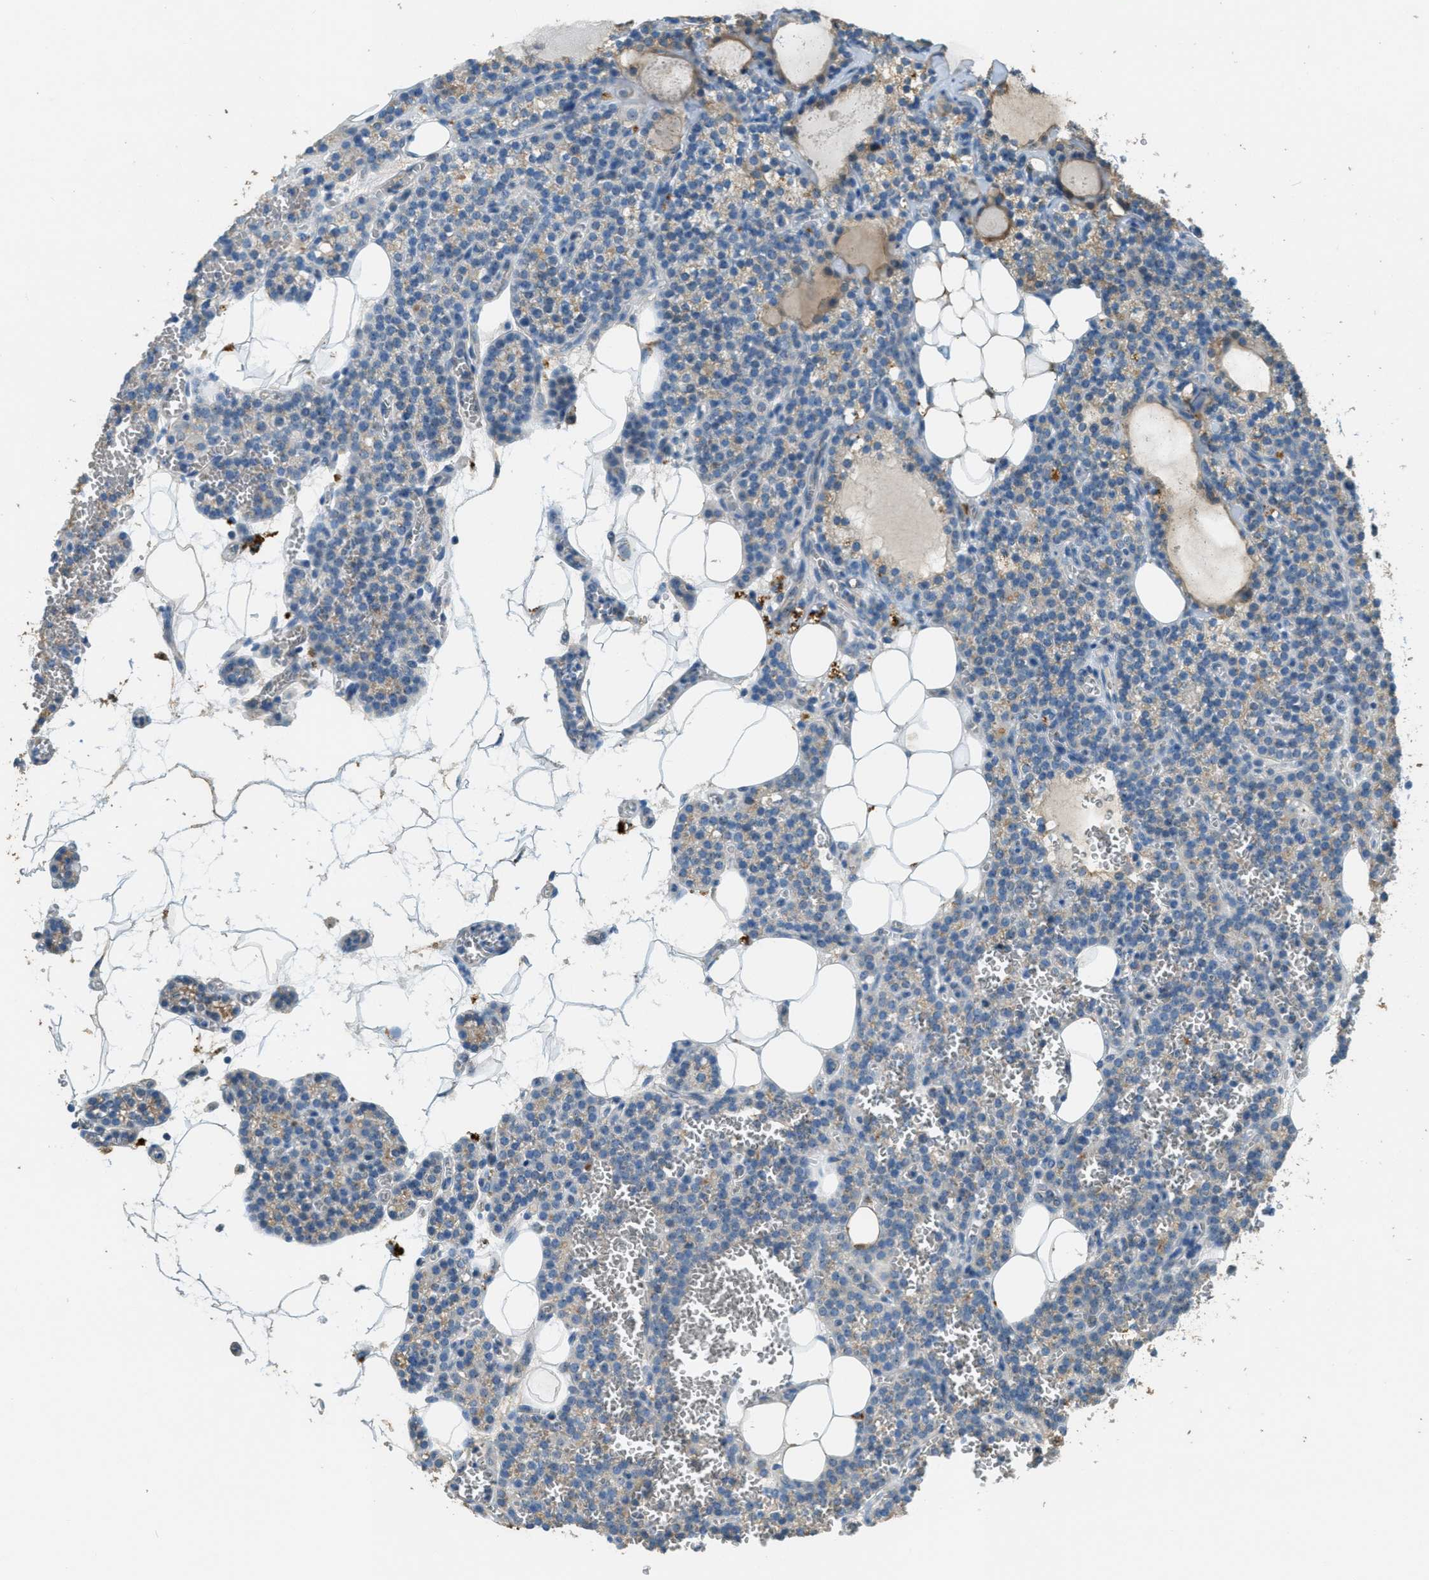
{"staining": {"intensity": "weak", "quantity": "<25%", "location": "cytoplasmic/membranous"}, "tissue": "parathyroid gland", "cell_type": "Glandular cells", "image_type": "normal", "snomed": [{"axis": "morphology", "description": "Normal tissue, NOS"}, {"axis": "morphology", "description": "Adenoma, NOS"}, {"axis": "topography", "description": "Parathyroid gland"}], "caption": "The image displays no staining of glandular cells in benign parathyroid gland. The staining was performed using DAB (3,3'-diaminobenzidine) to visualize the protein expression in brown, while the nuclei were stained in blue with hematoxylin (Magnification: 20x).", "gene": "OSMR", "patient": {"sex": "female", "age": 58}}